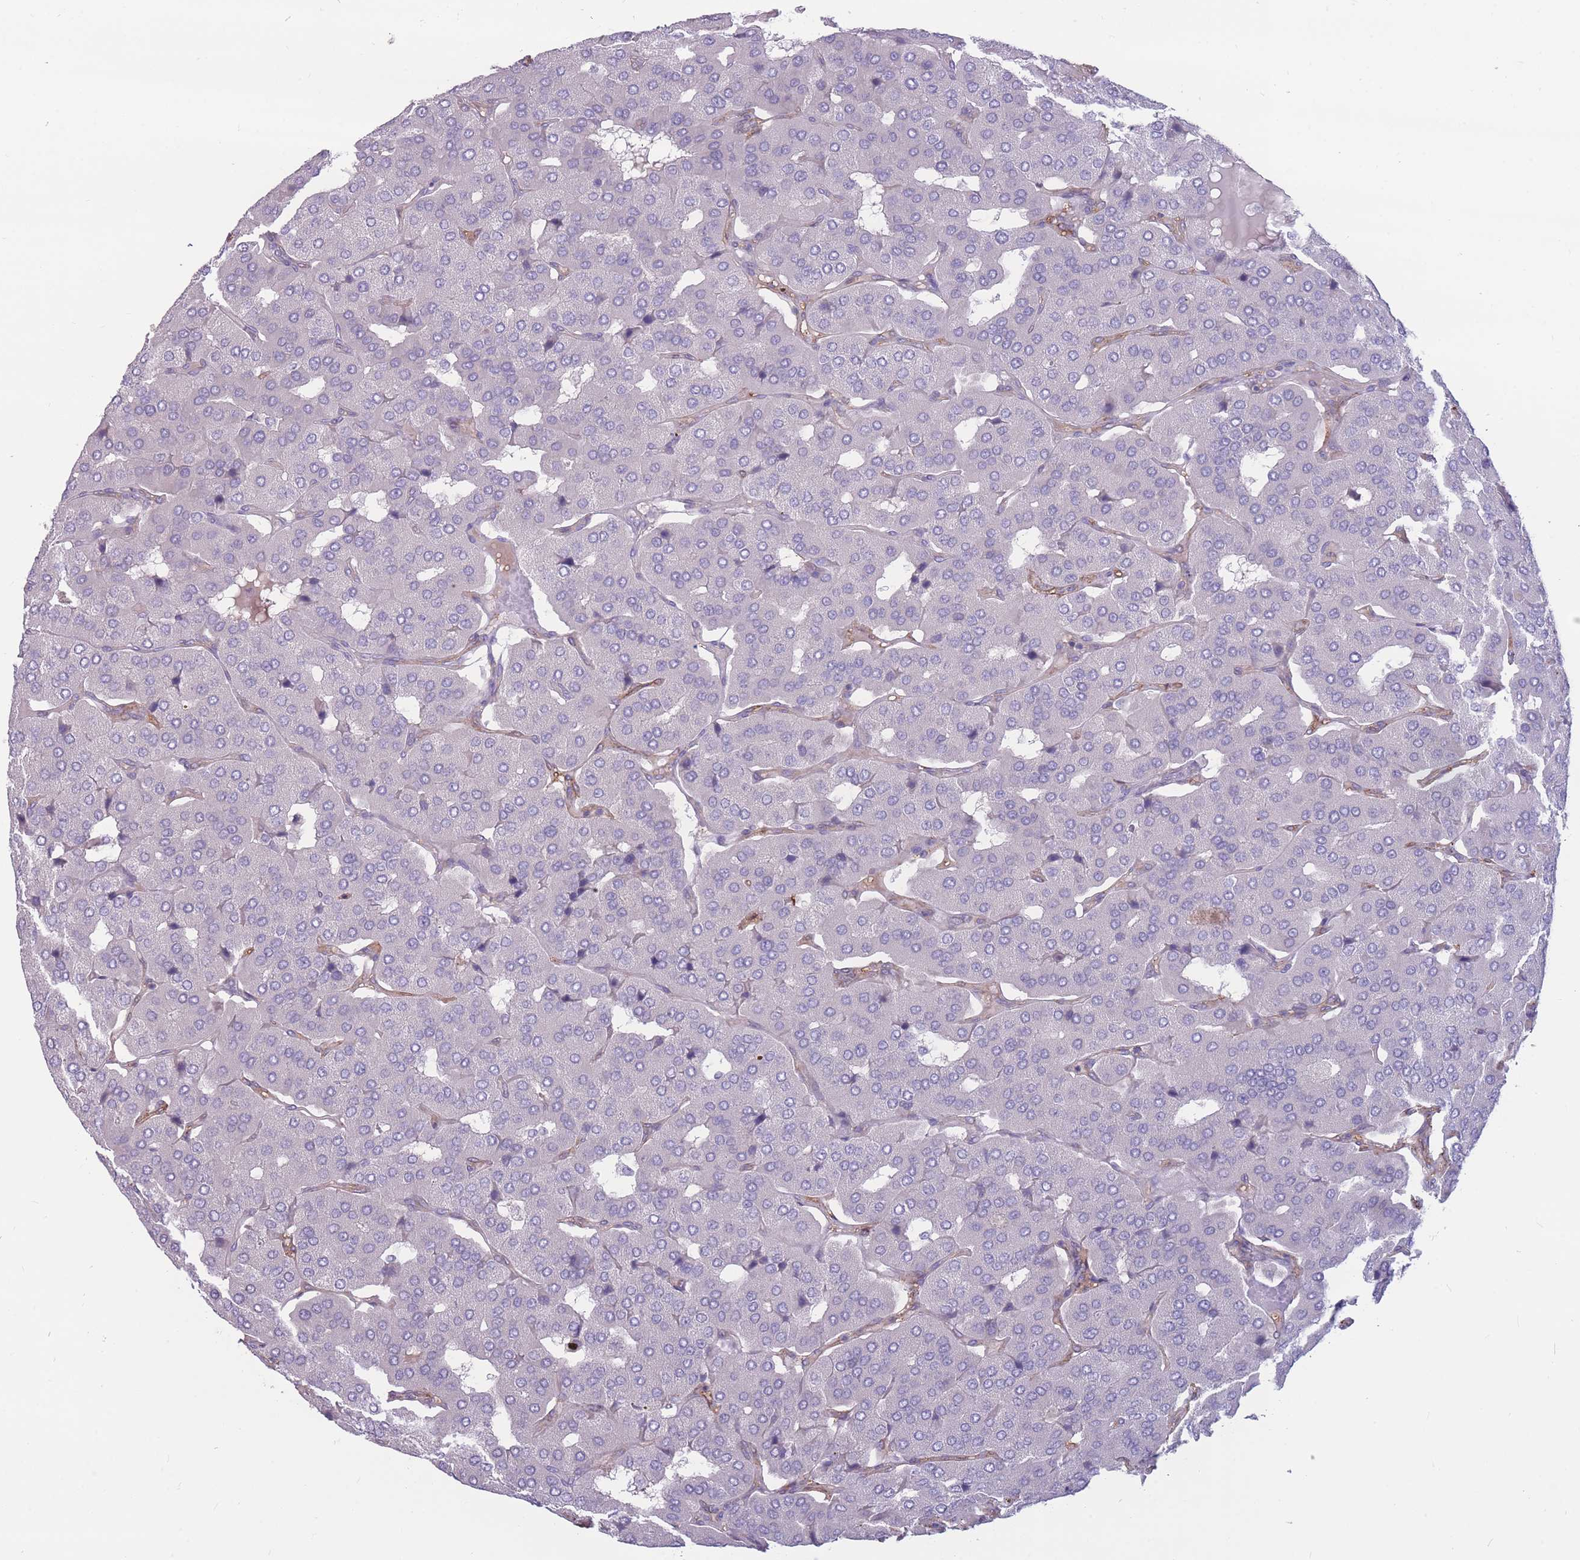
{"staining": {"intensity": "negative", "quantity": "none", "location": "none"}, "tissue": "parathyroid gland", "cell_type": "Glandular cells", "image_type": "normal", "snomed": [{"axis": "morphology", "description": "Normal tissue, NOS"}, {"axis": "morphology", "description": "Adenoma, NOS"}, {"axis": "topography", "description": "Parathyroid gland"}], "caption": "The photomicrograph demonstrates no significant staining in glandular cells of parathyroid gland.", "gene": "GNA11", "patient": {"sex": "female", "age": 86}}